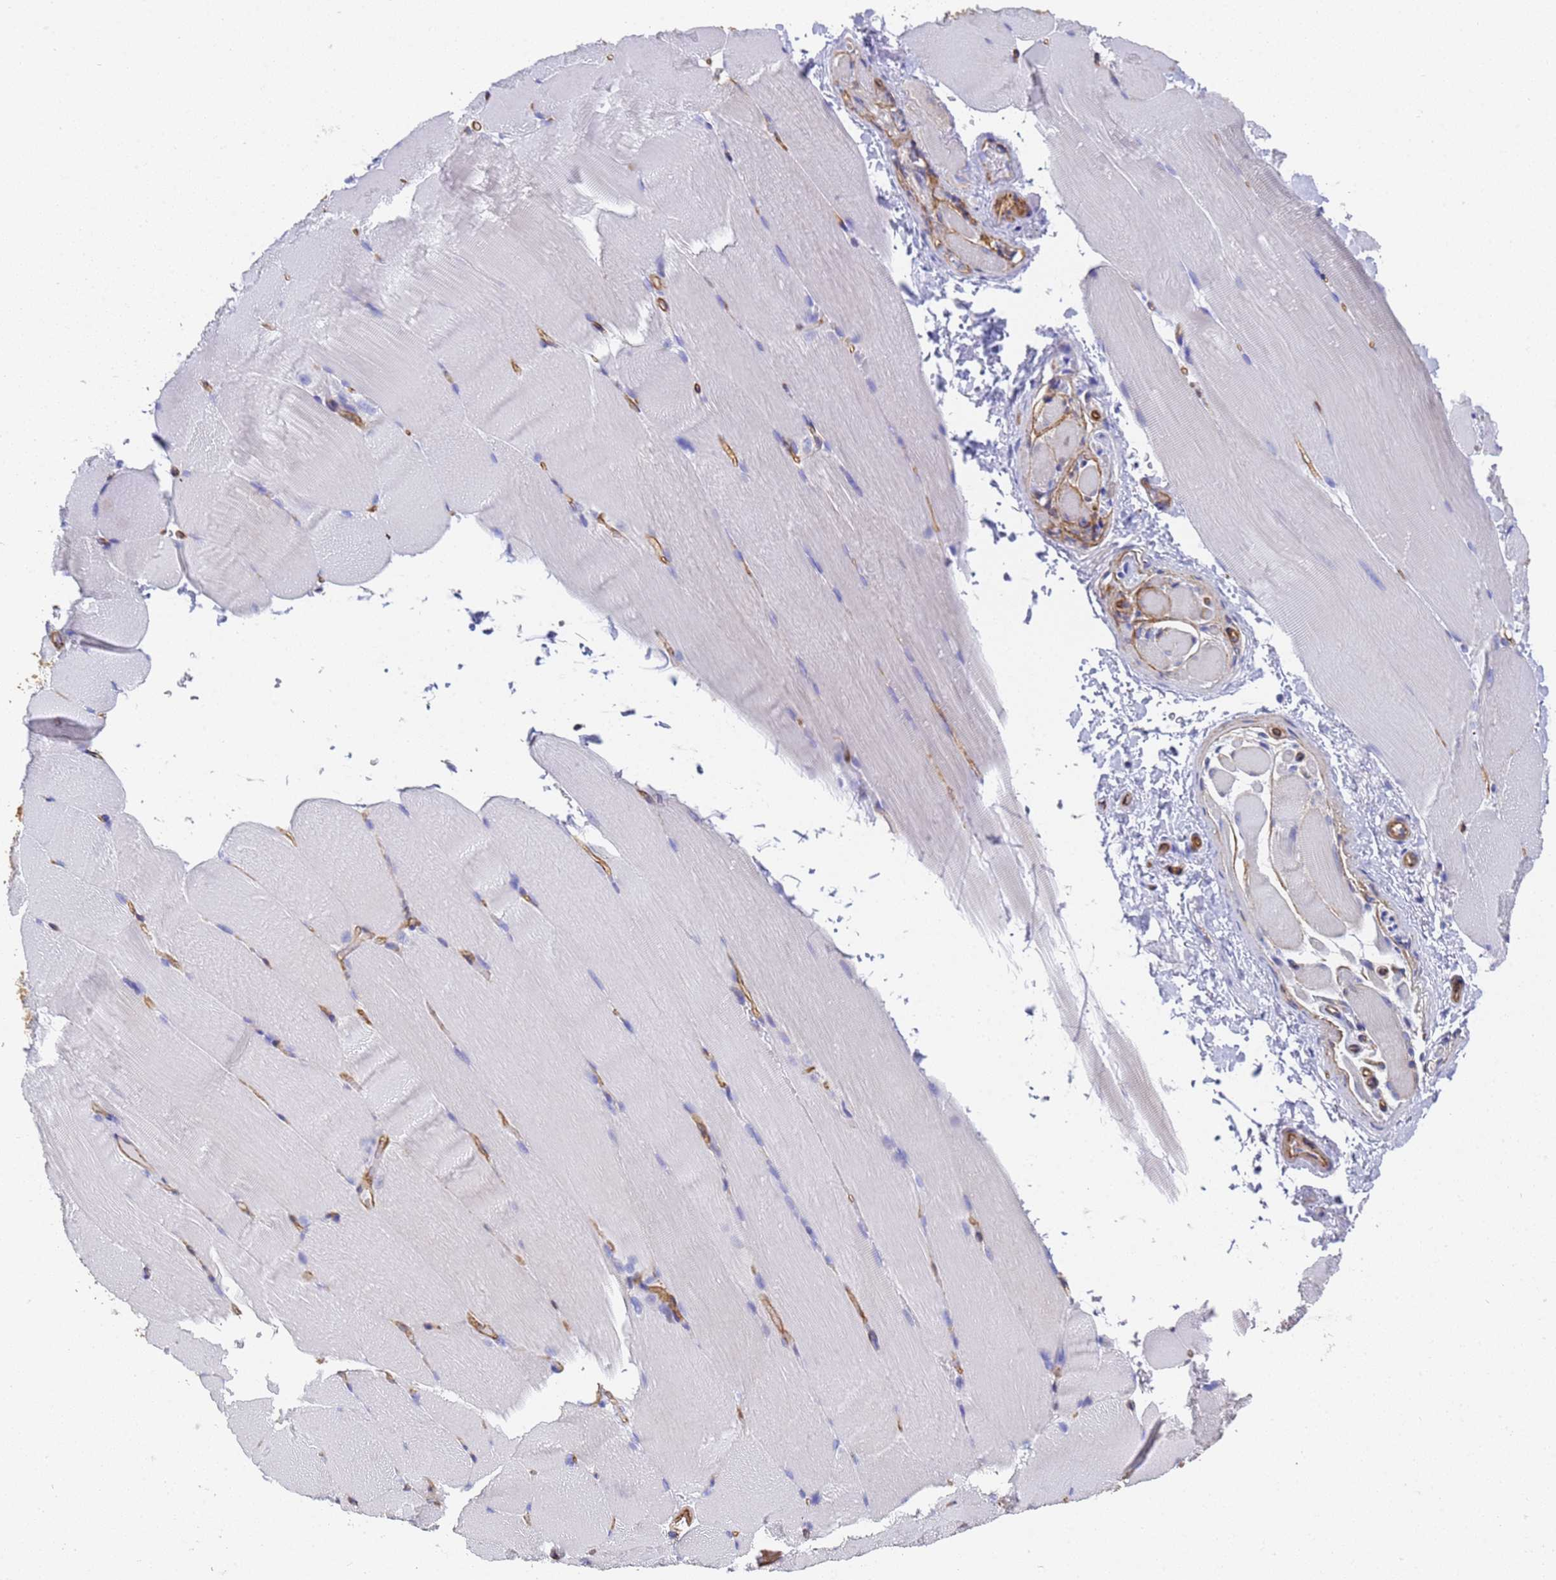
{"staining": {"intensity": "weak", "quantity": "<25%", "location": "cytoplasmic/membranous"}, "tissue": "skeletal muscle", "cell_type": "Myocytes", "image_type": "normal", "snomed": [{"axis": "morphology", "description": "Normal tissue, NOS"}, {"axis": "topography", "description": "Skeletal muscle"}, {"axis": "topography", "description": "Parathyroid gland"}], "caption": "Myocytes are negative for protein expression in normal human skeletal muscle. (Immunohistochemistry, brightfield microscopy, high magnification).", "gene": "ENSG00000198211", "patient": {"sex": "female", "age": 37}}